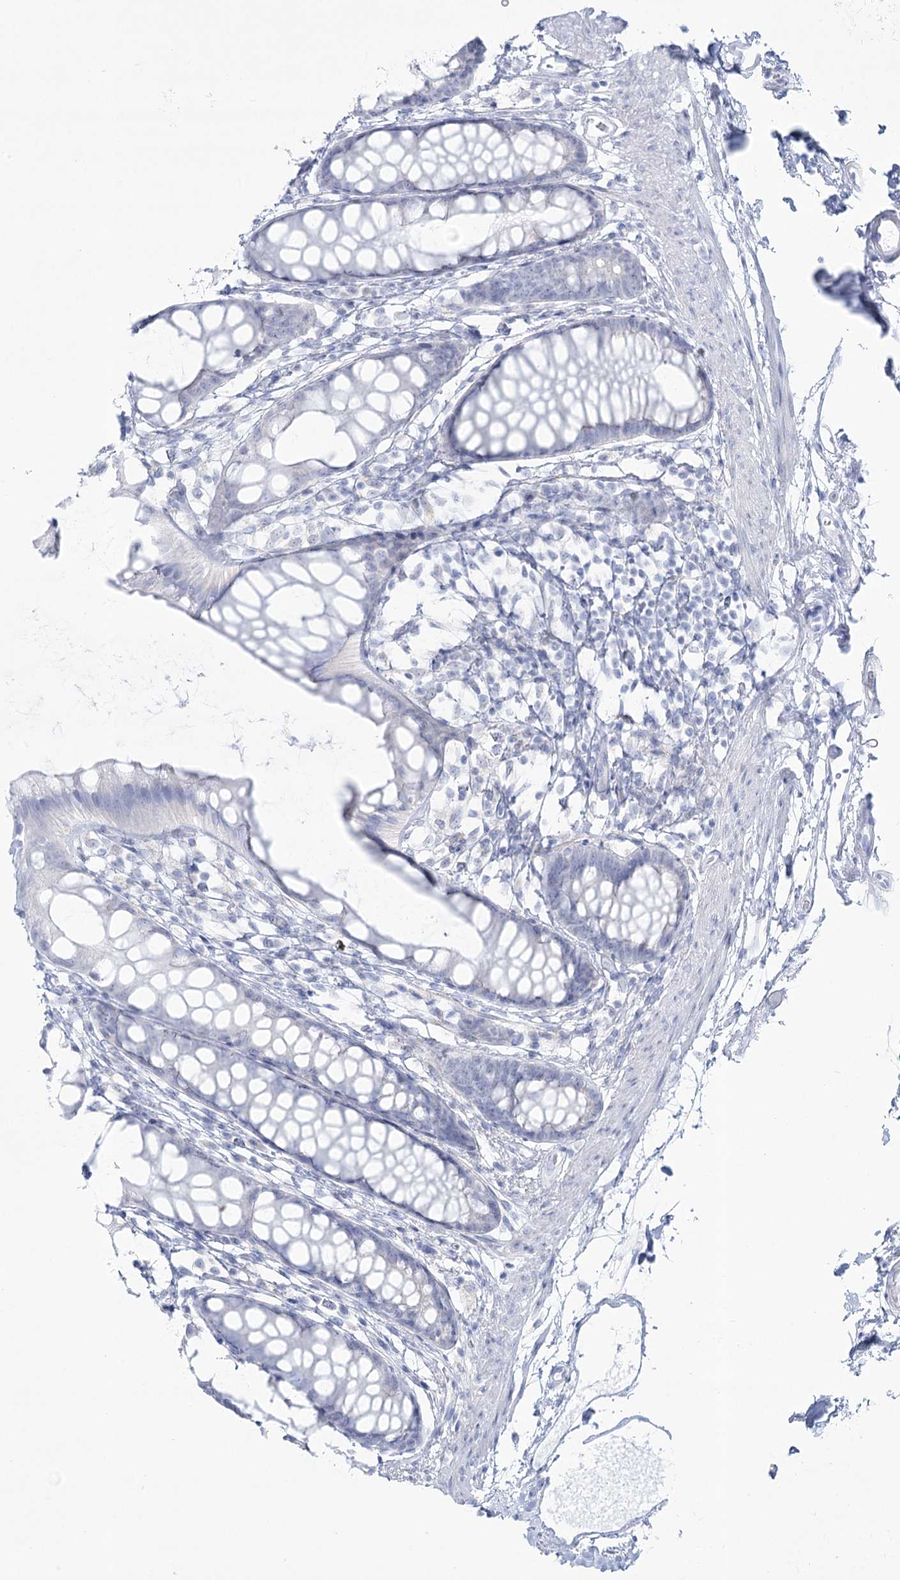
{"staining": {"intensity": "negative", "quantity": "none", "location": "none"}, "tissue": "rectum", "cell_type": "Glandular cells", "image_type": "normal", "snomed": [{"axis": "morphology", "description": "Normal tissue, NOS"}, {"axis": "topography", "description": "Rectum"}], "caption": "DAB immunohistochemical staining of benign human rectum exhibits no significant positivity in glandular cells.", "gene": "ZNF843", "patient": {"sex": "female", "age": 65}}